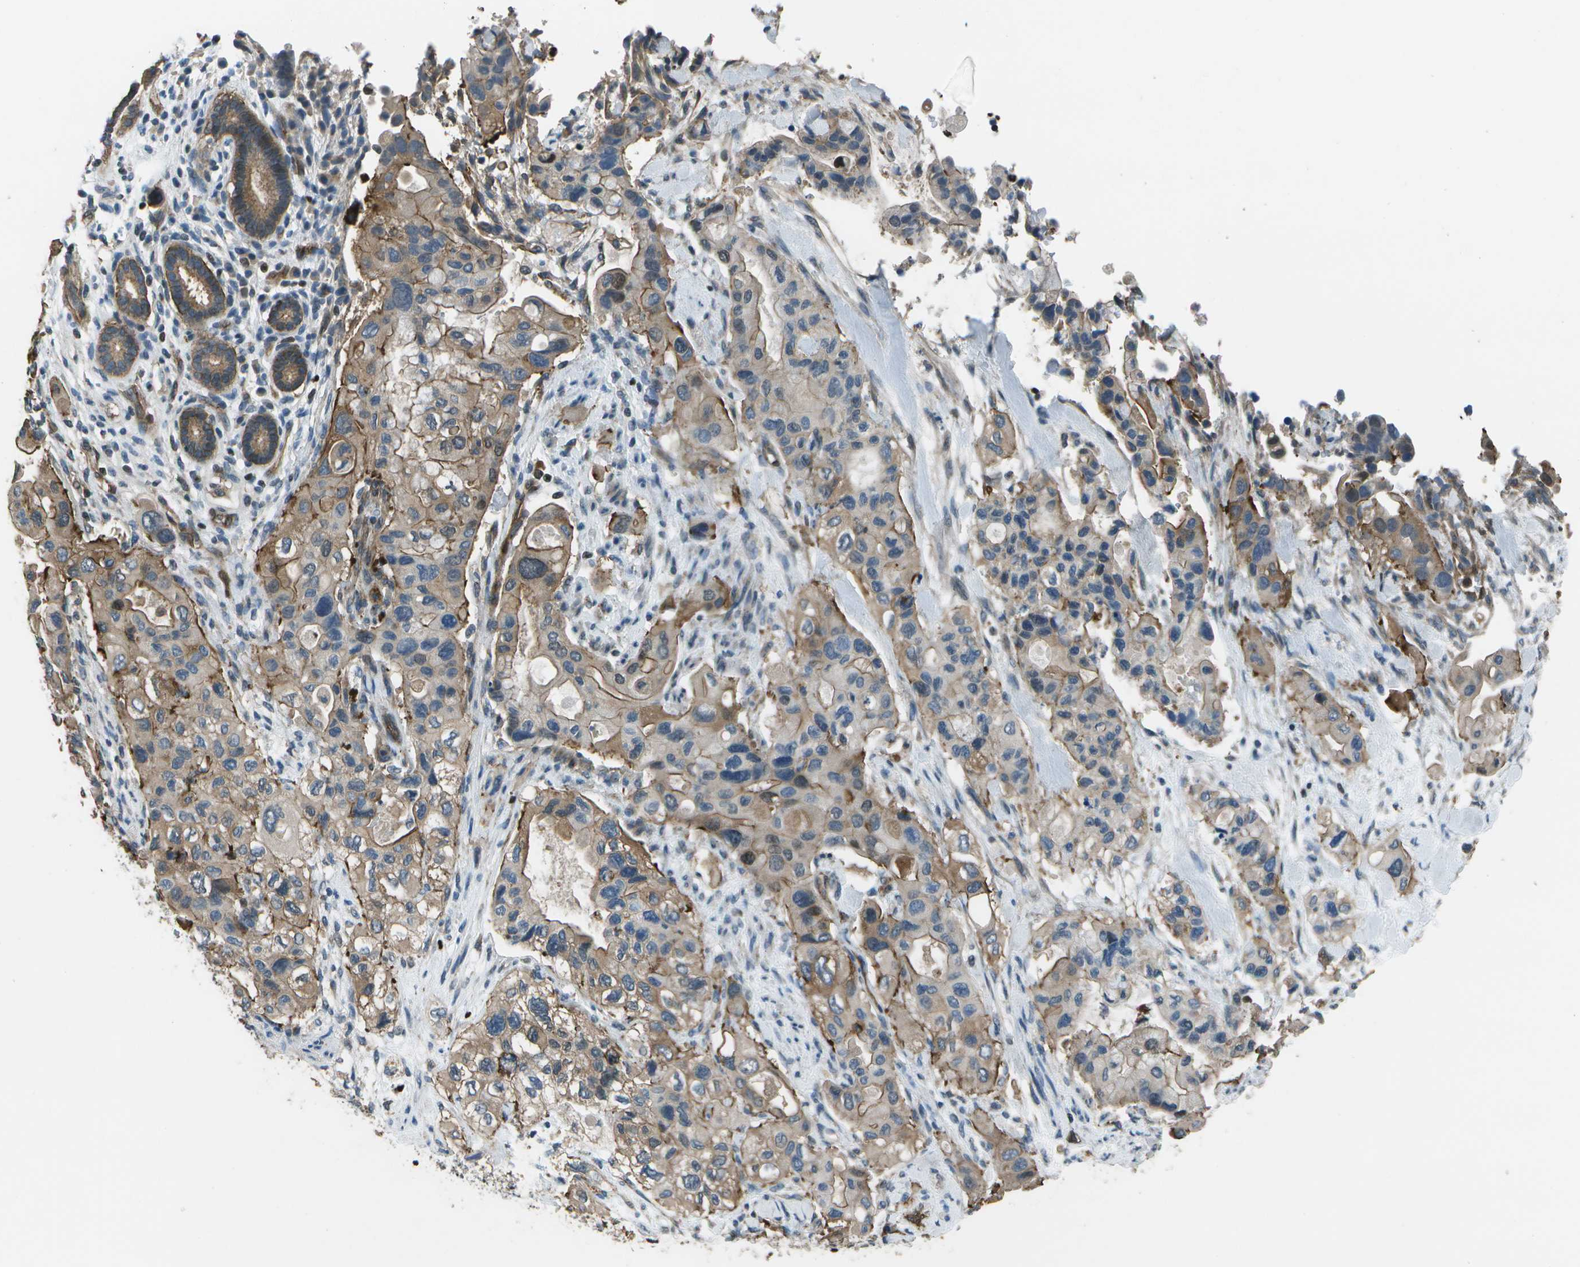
{"staining": {"intensity": "moderate", "quantity": ">75%", "location": "cytoplasmic/membranous"}, "tissue": "pancreatic cancer", "cell_type": "Tumor cells", "image_type": "cancer", "snomed": [{"axis": "morphology", "description": "Adenocarcinoma, NOS"}, {"axis": "topography", "description": "Pancreas"}], "caption": "Immunohistochemistry histopathology image of neoplastic tissue: human pancreatic adenocarcinoma stained using IHC reveals medium levels of moderate protein expression localized specifically in the cytoplasmic/membranous of tumor cells, appearing as a cytoplasmic/membranous brown color.", "gene": "PDLIM1", "patient": {"sex": "female", "age": 56}}